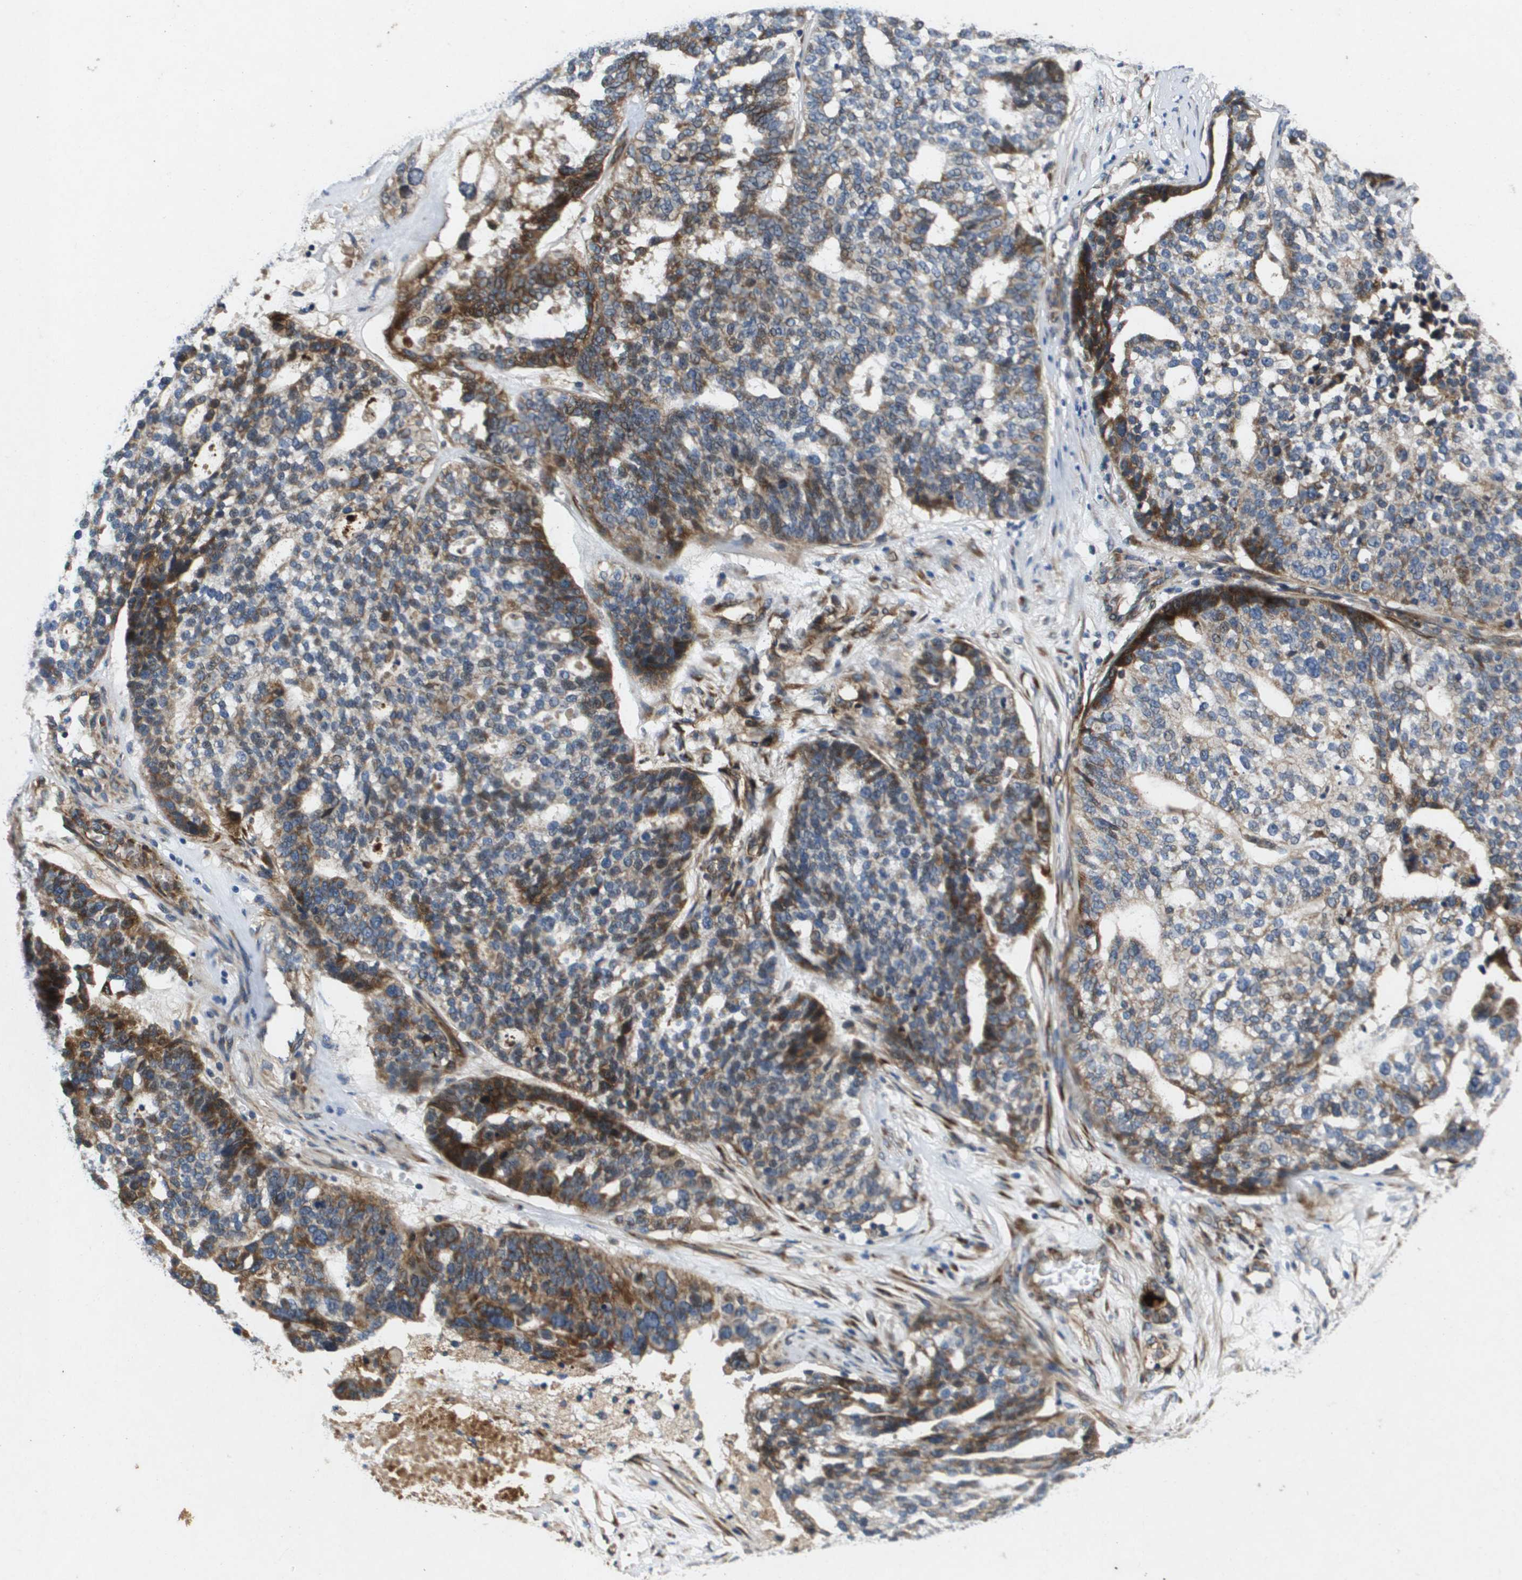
{"staining": {"intensity": "strong", "quantity": "<25%", "location": "cytoplasmic/membranous"}, "tissue": "ovarian cancer", "cell_type": "Tumor cells", "image_type": "cancer", "snomed": [{"axis": "morphology", "description": "Cystadenocarcinoma, serous, NOS"}, {"axis": "topography", "description": "Ovary"}], "caption": "Strong cytoplasmic/membranous positivity is present in about <25% of tumor cells in serous cystadenocarcinoma (ovarian).", "gene": "ENTPD2", "patient": {"sex": "female", "age": 59}}